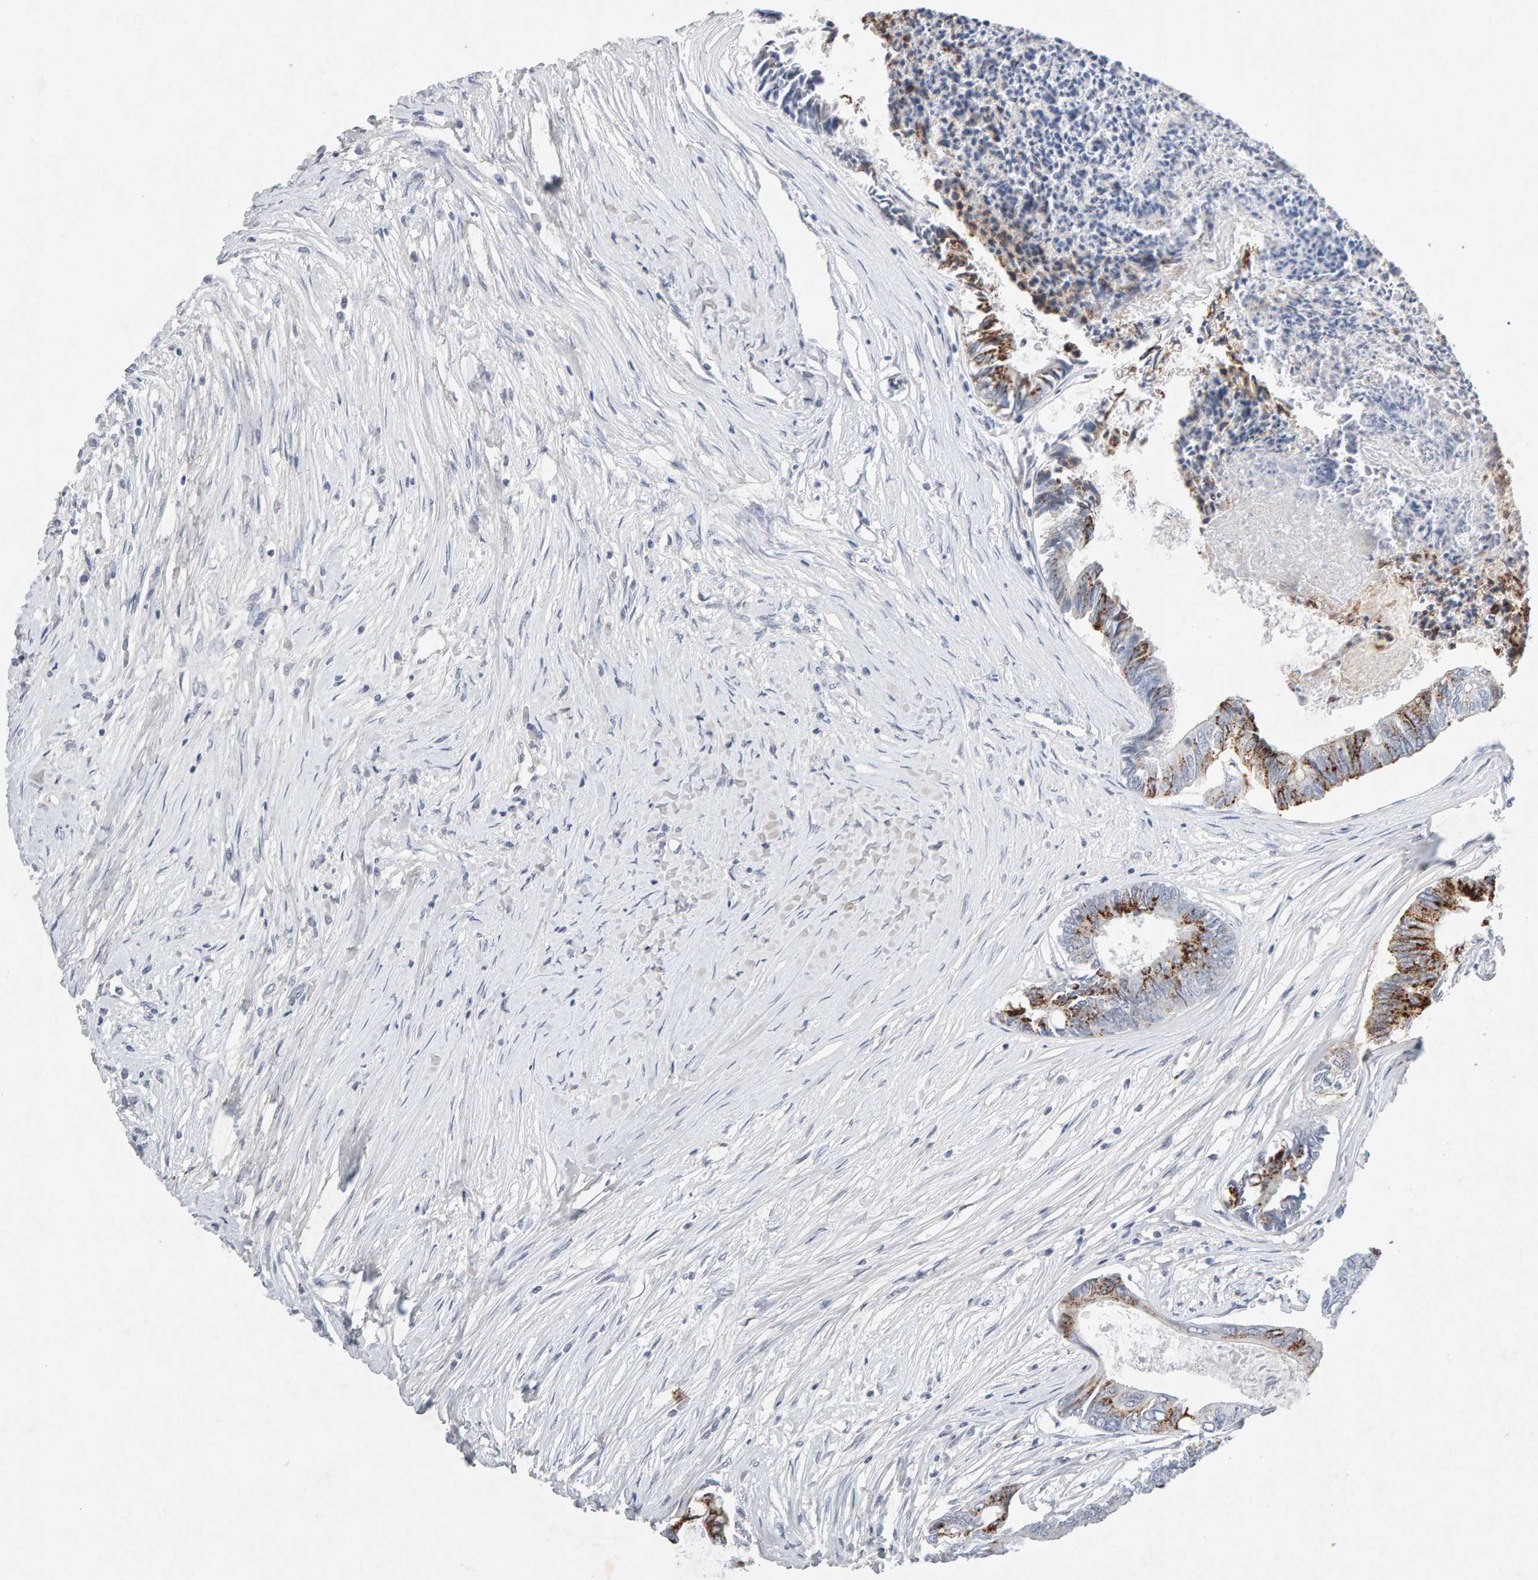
{"staining": {"intensity": "moderate", "quantity": ">75%", "location": "cytoplasmic/membranous"}, "tissue": "colorectal cancer", "cell_type": "Tumor cells", "image_type": "cancer", "snomed": [{"axis": "morphology", "description": "Adenocarcinoma, NOS"}, {"axis": "topography", "description": "Rectum"}], "caption": "About >75% of tumor cells in human adenocarcinoma (colorectal) exhibit moderate cytoplasmic/membranous protein positivity as visualized by brown immunohistochemical staining.", "gene": "PTPRM", "patient": {"sex": "male", "age": 63}}